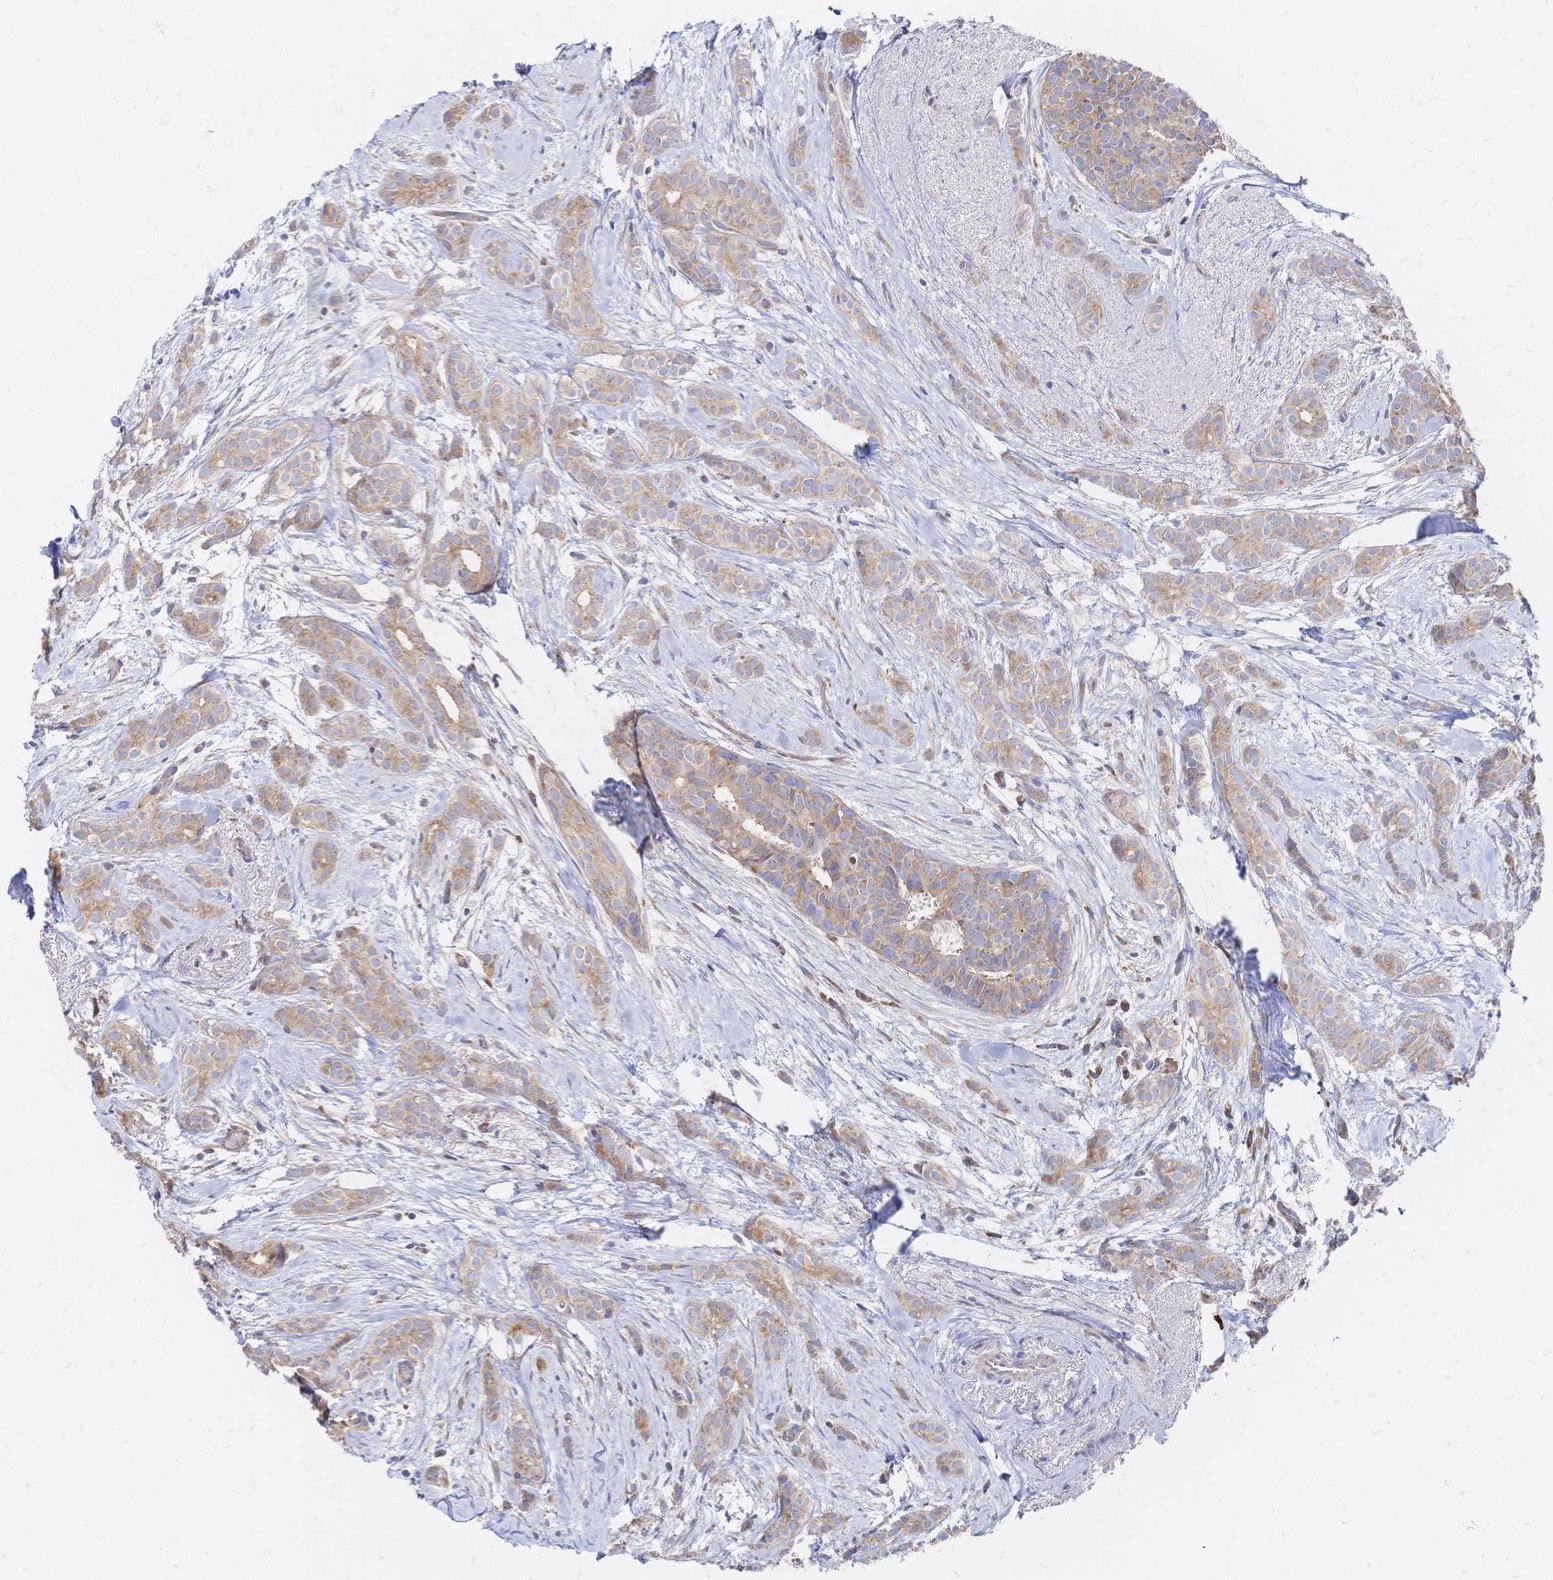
{"staining": {"intensity": "moderate", "quantity": ">75%", "location": "cytoplasmic/membranous"}, "tissue": "breast cancer", "cell_type": "Tumor cells", "image_type": "cancer", "snomed": [{"axis": "morphology", "description": "Duct carcinoma"}, {"axis": "topography", "description": "Breast"}], "caption": "Immunohistochemical staining of breast cancer exhibits moderate cytoplasmic/membranous protein positivity in about >75% of tumor cells.", "gene": "SORBS1", "patient": {"sex": "female", "age": 65}}